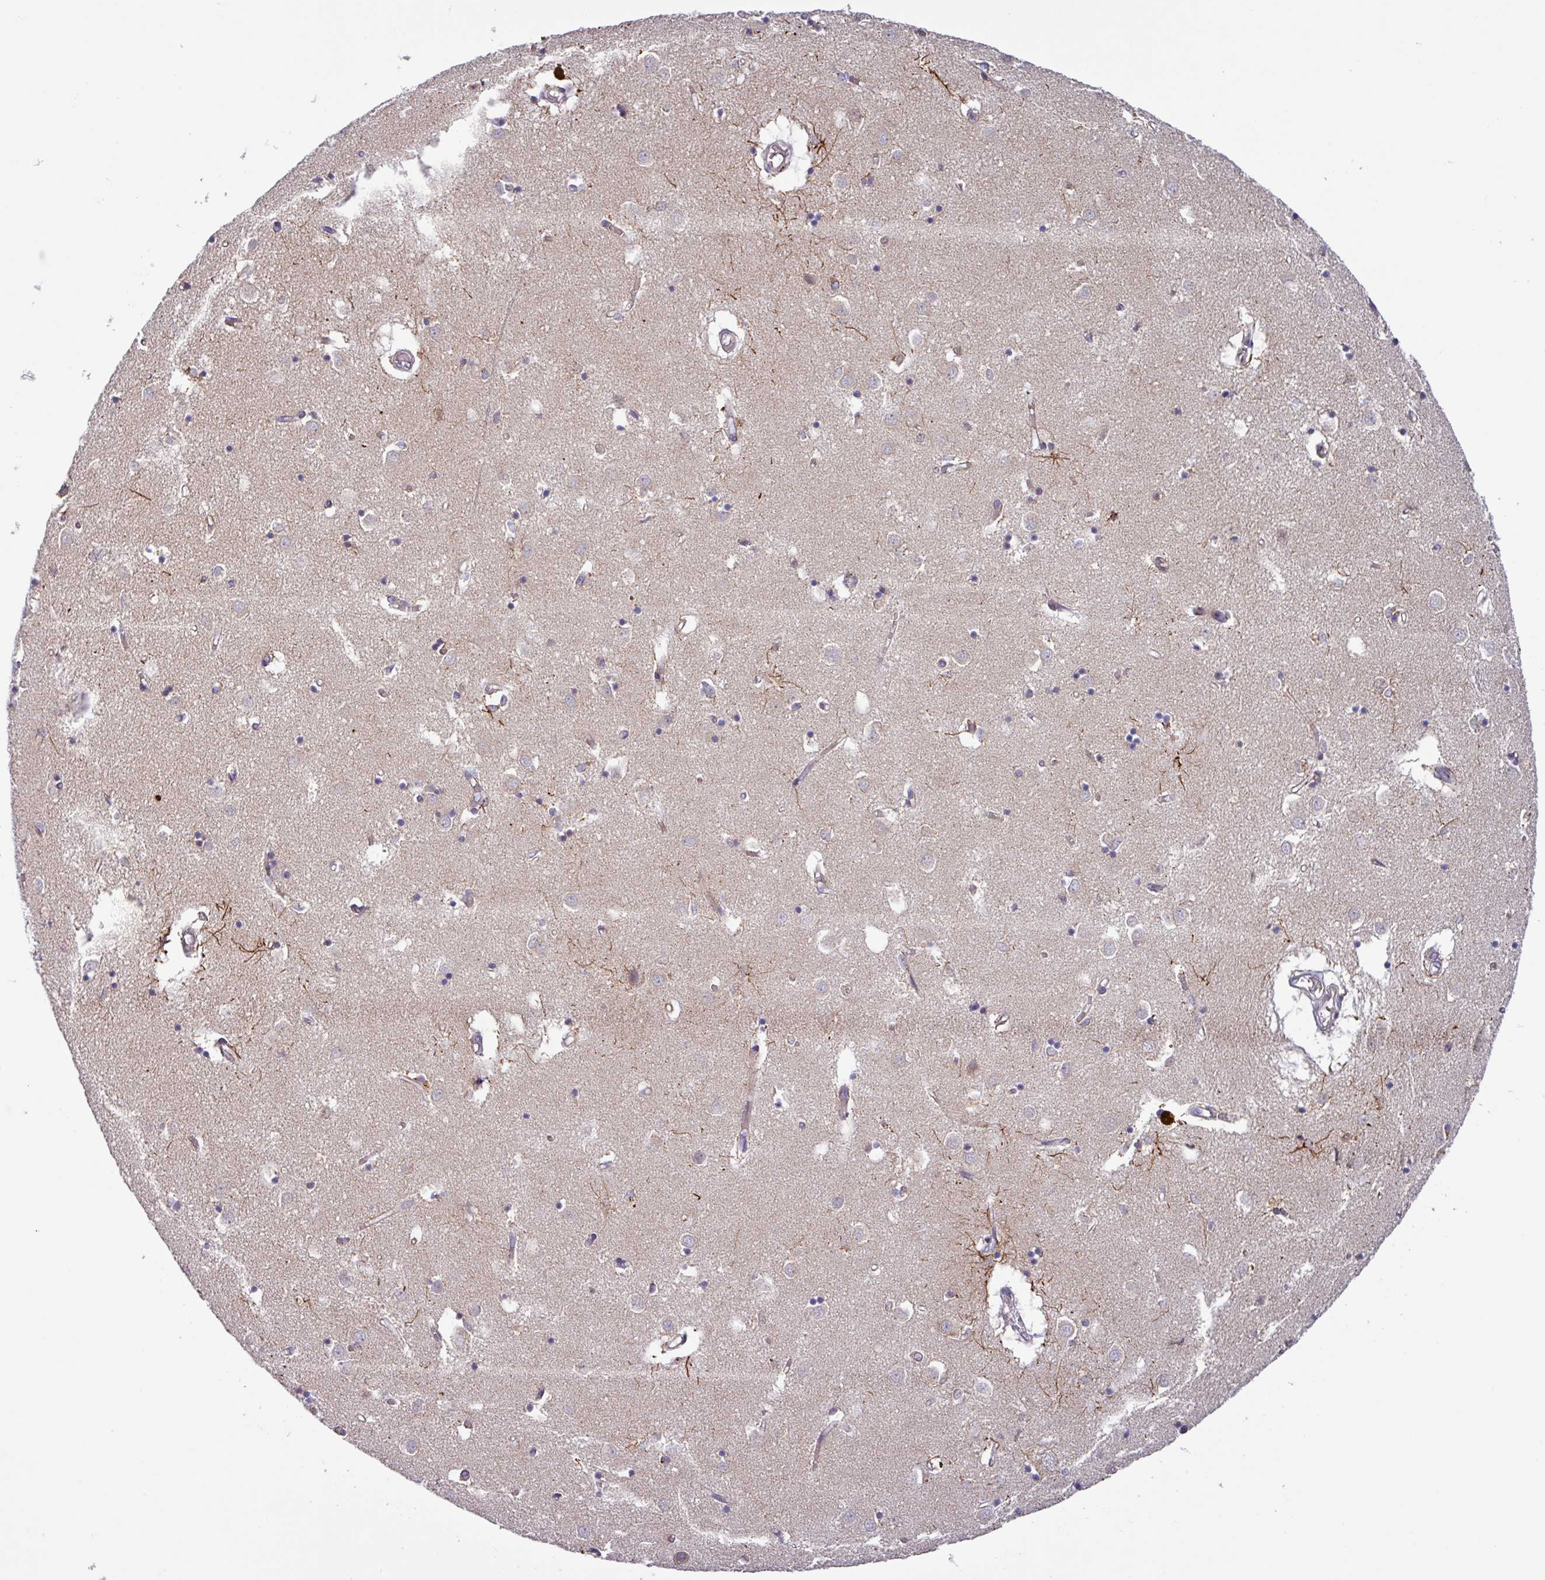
{"staining": {"intensity": "moderate", "quantity": "<25%", "location": "cytoplasmic/membranous"}, "tissue": "caudate", "cell_type": "Glial cells", "image_type": "normal", "snomed": [{"axis": "morphology", "description": "Normal tissue, NOS"}, {"axis": "topography", "description": "Lateral ventricle wall"}], "caption": "Glial cells show low levels of moderate cytoplasmic/membranous expression in about <25% of cells in normal human caudate.", "gene": "AKIRIN1", "patient": {"sex": "male", "age": 70}}